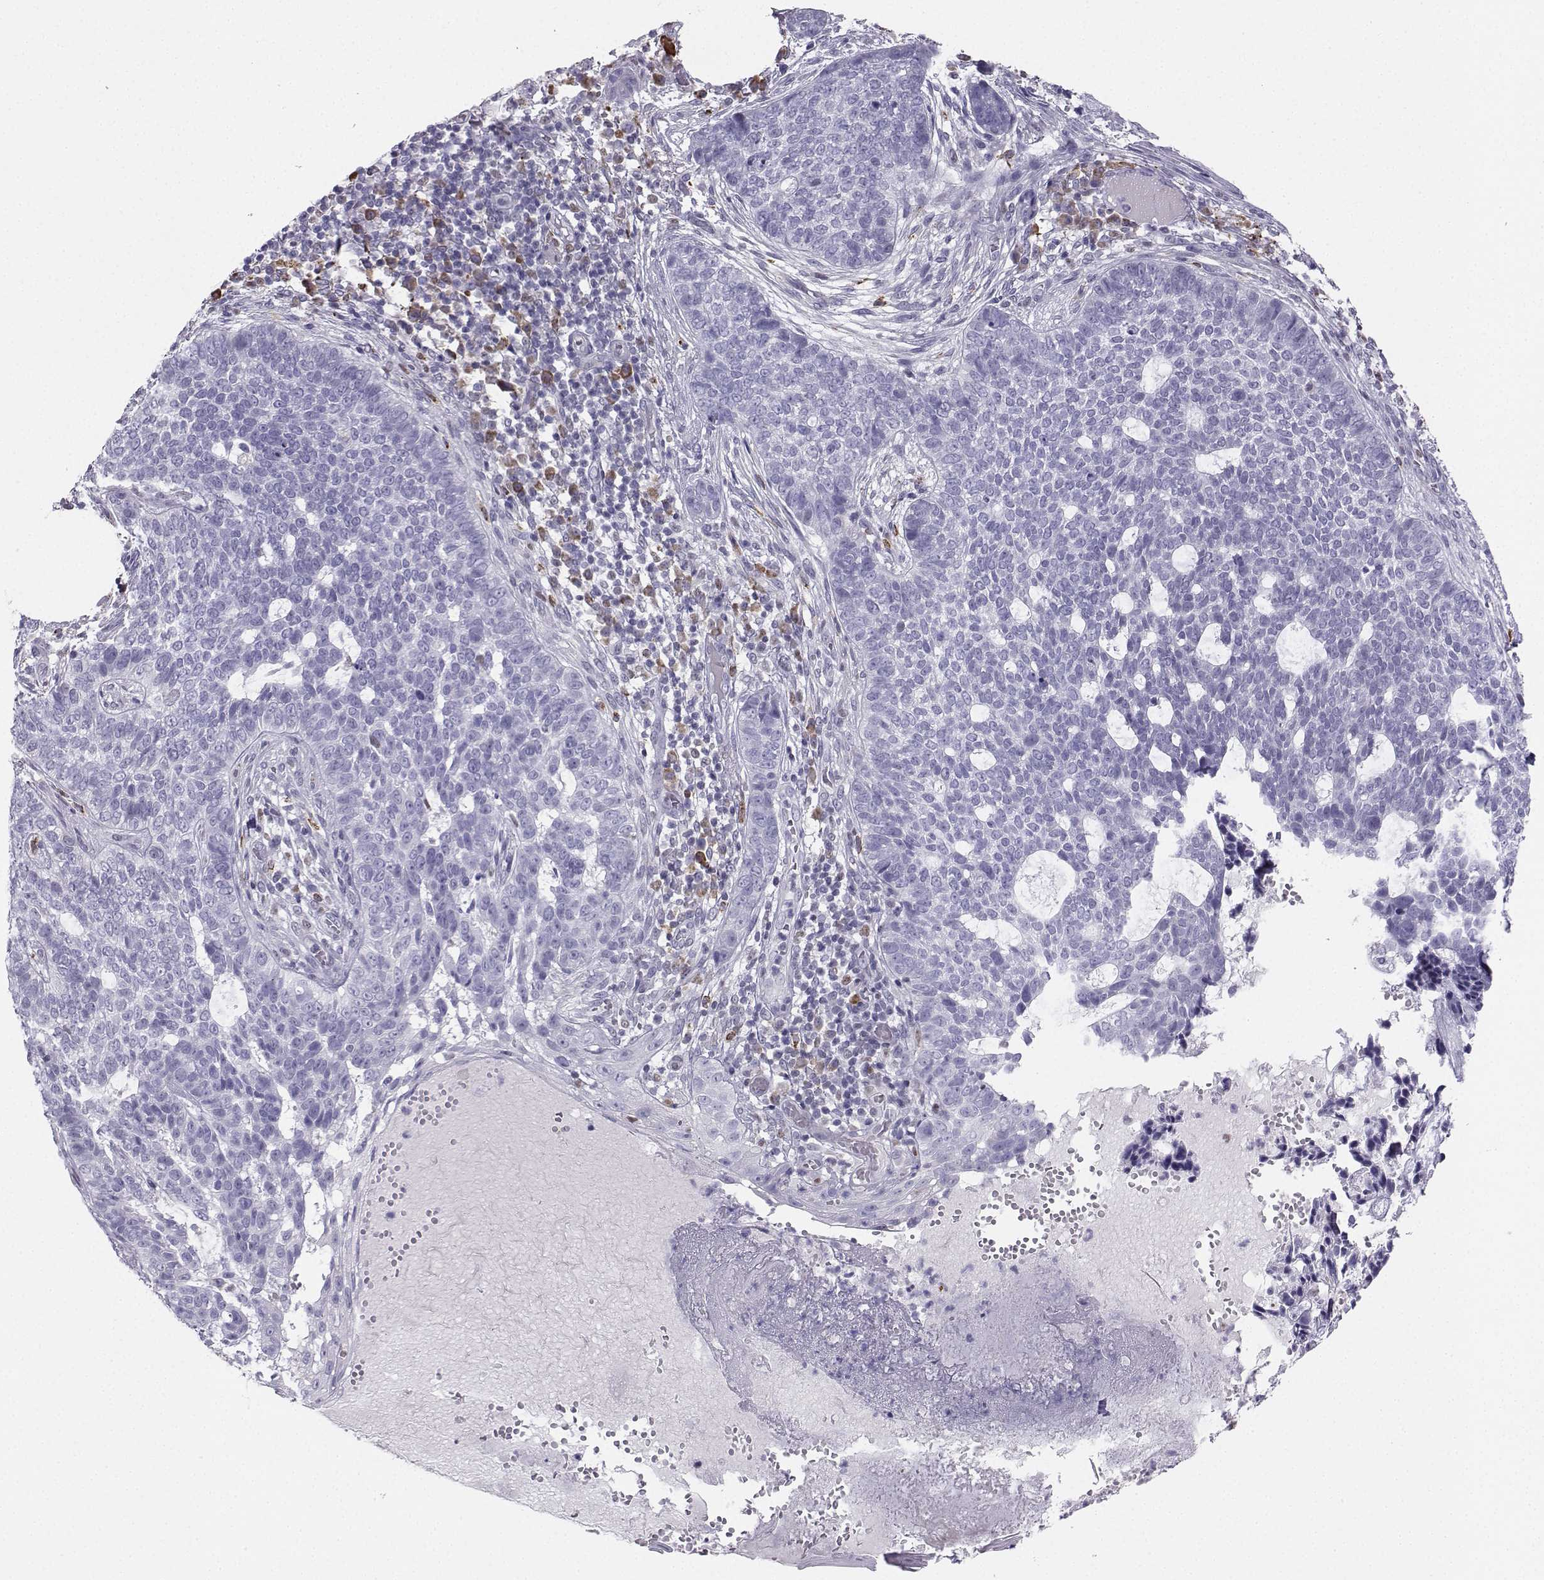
{"staining": {"intensity": "negative", "quantity": "none", "location": "none"}, "tissue": "skin cancer", "cell_type": "Tumor cells", "image_type": "cancer", "snomed": [{"axis": "morphology", "description": "Basal cell carcinoma"}, {"axis": "topography", "description": "Skin"}], "caption": "Tumor cells show no significant expression in skin cancer.", "gene": "DCLK3", "patient": {"sex": "female", "age": 69}}